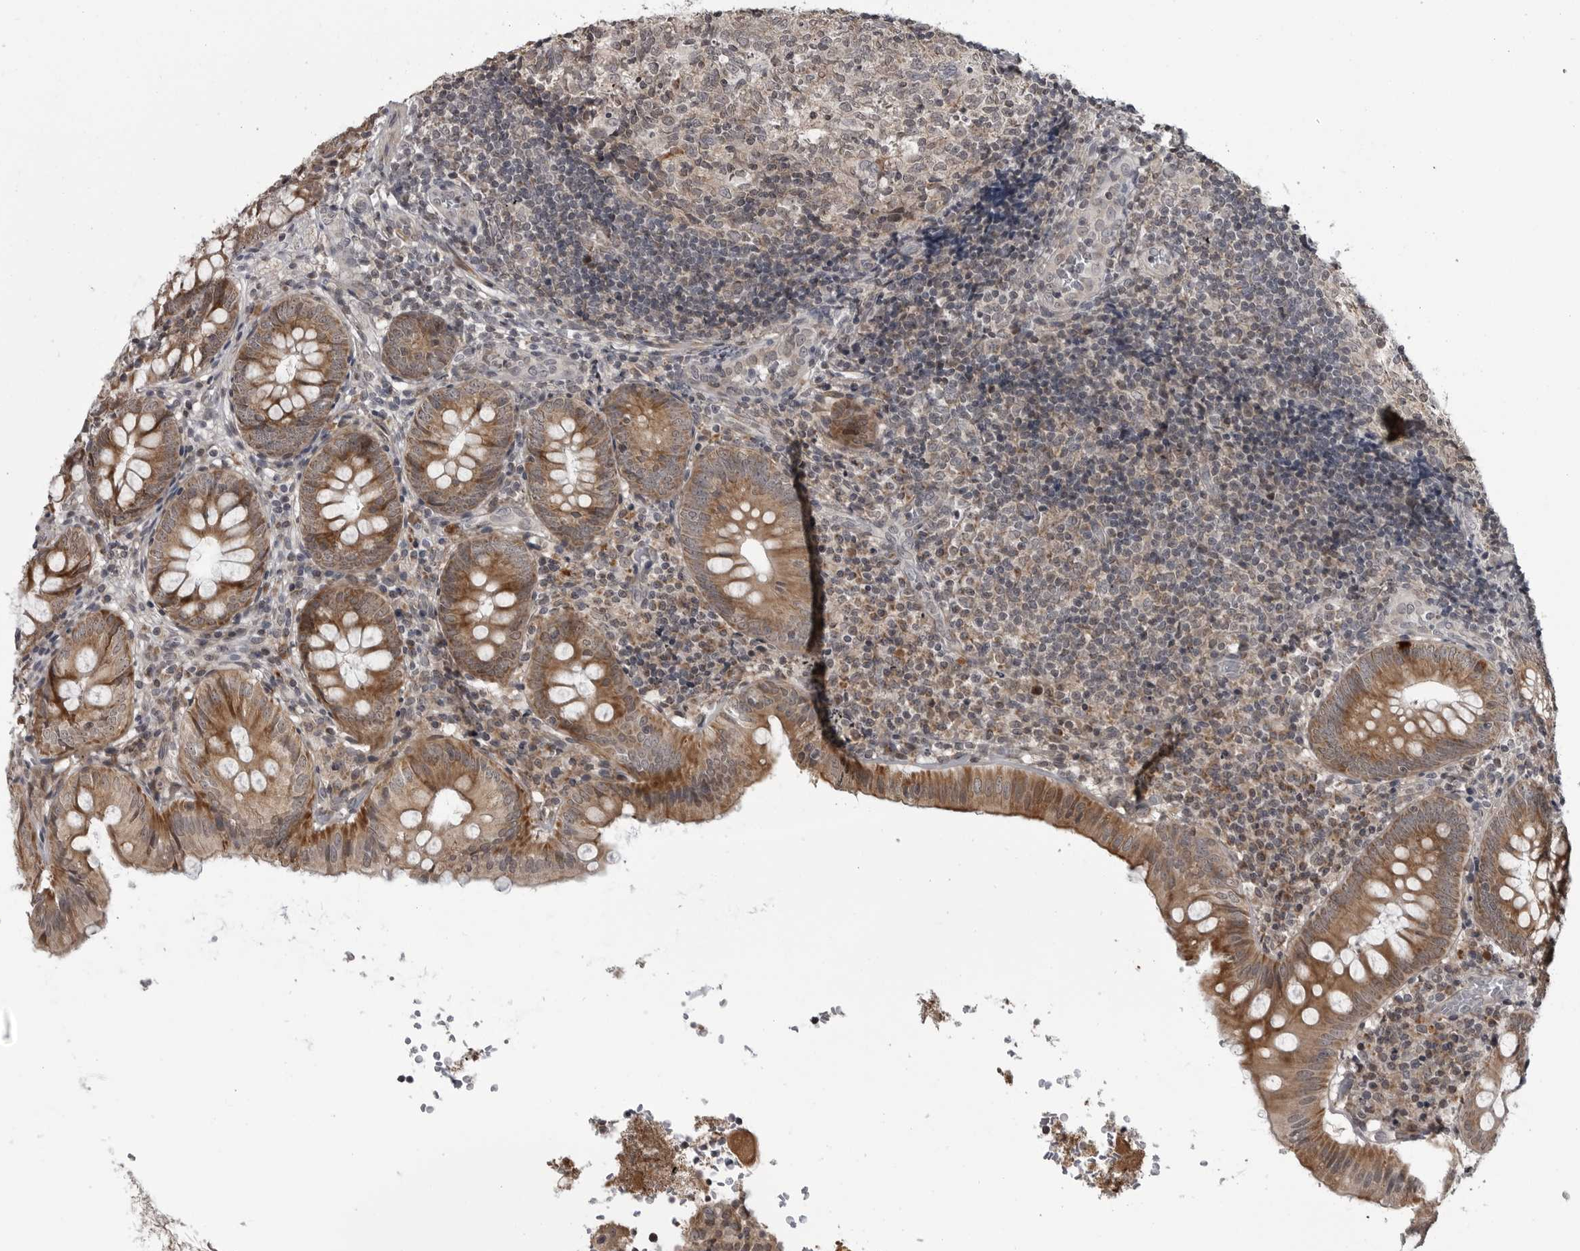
{"staining": {"intensity": "strong", "quantity": ">75%", "location": "cytoplasmic/membranous"}, "tissue": "appendix", "cell_type": "Glandular cells", "image_type": "normal", "snomed": [{"axis": "morphology", "description": "Normal tissue, NOS"}, {"axis": "topography", "description": "Appendix"}], "caption": "DAB immunohistochemical staining of unremarkable appendix reveals strong cytoplasmic/membranous protein staining in approximately >75% of glandular cells.", "gene": "FAAP100", "patient": {"sex": "male", "age": 8}}